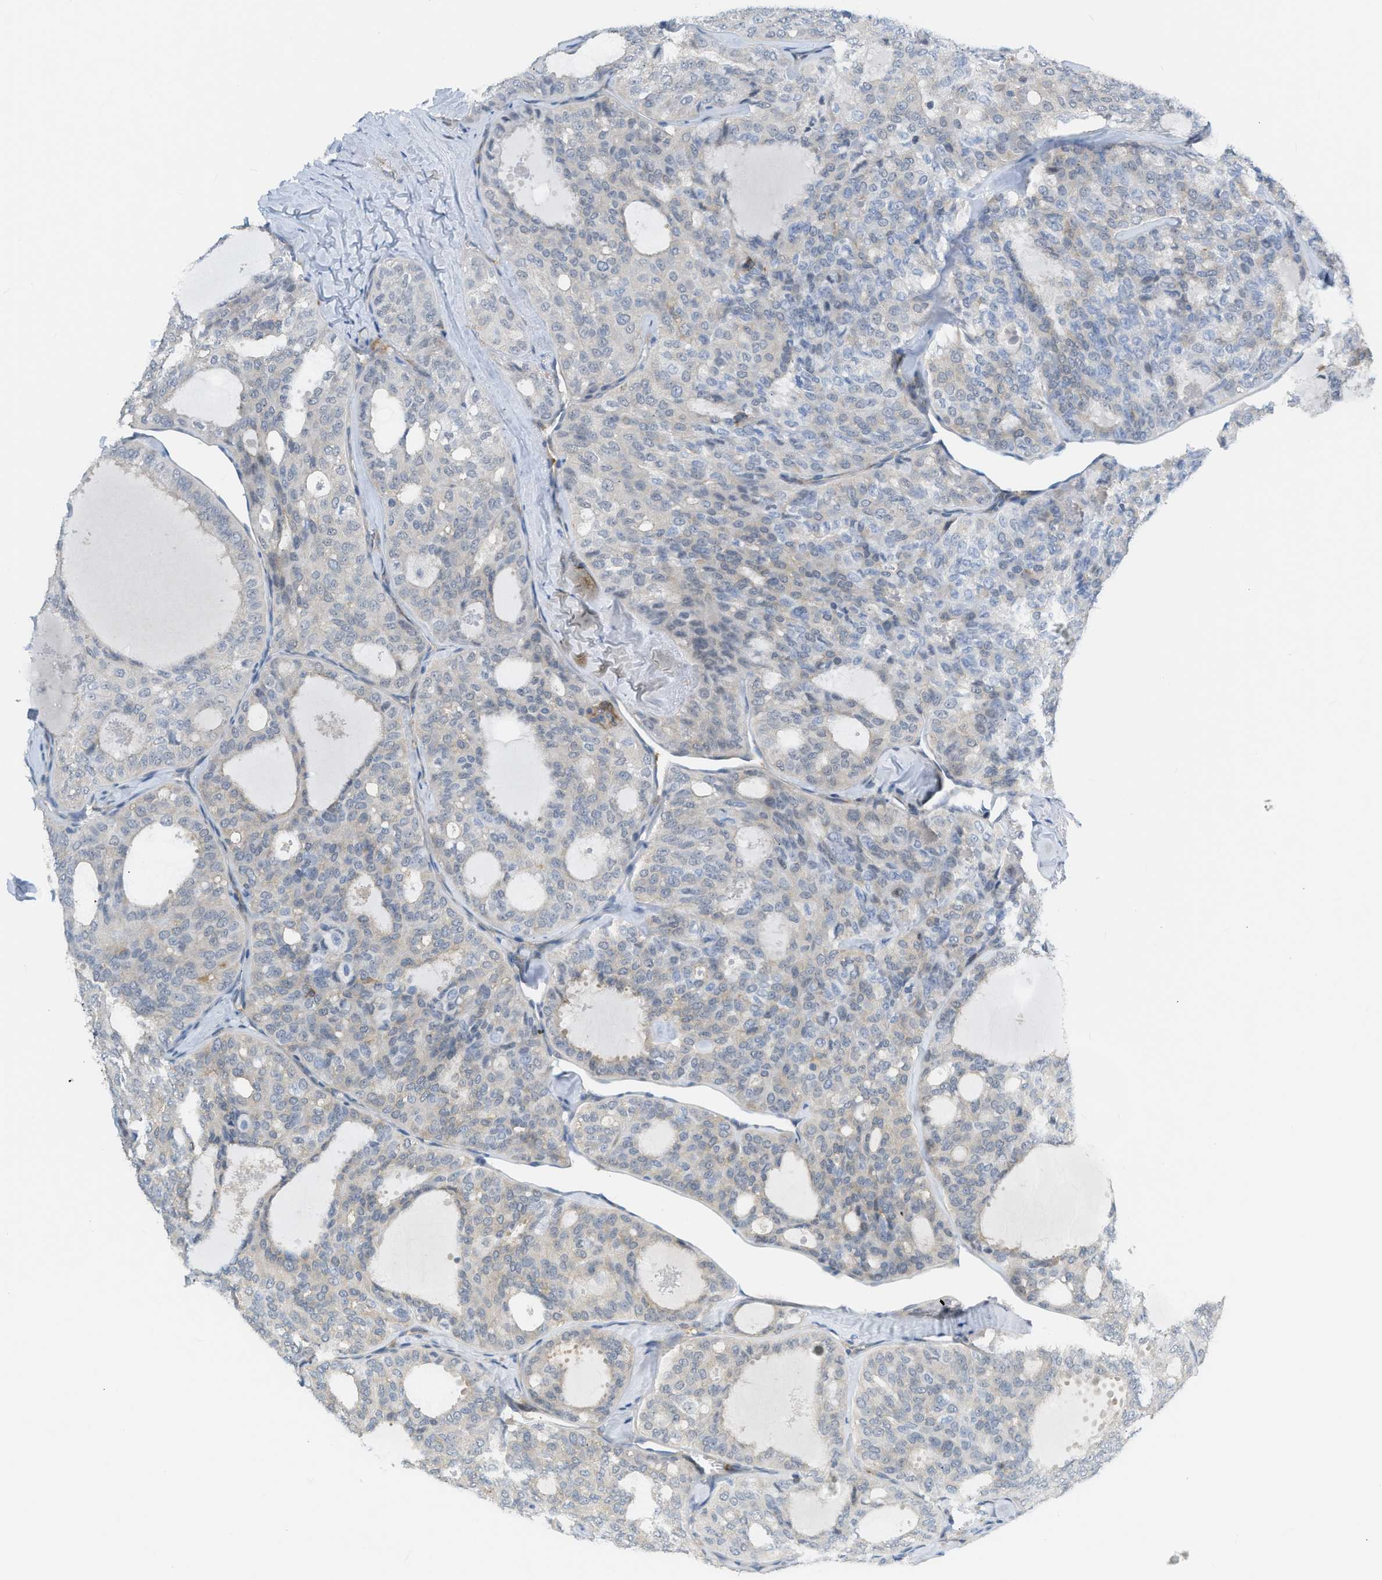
{"staining": {"intensity": "negative", "quantity": "none", "location": "none"}, "tissue": "thyroid cancer", "cell_type": "Tumor cells", "image_type": "cancer", "snomed": [{"axis": "morphology", "description": "Follicular adenoma carcinoma, NOS"}, {"axis": "topography", "description": "Thyroid gland"}], "caption": "Immunohistochemistry (IHC) image of neoplastic tissue: thyroid follicular adenoma carcinoma stained with DAB exhibits no significant protein staining in tumor cells.", "gene": "ZNF408", "patient": {"sex": "male", "age": 75}}